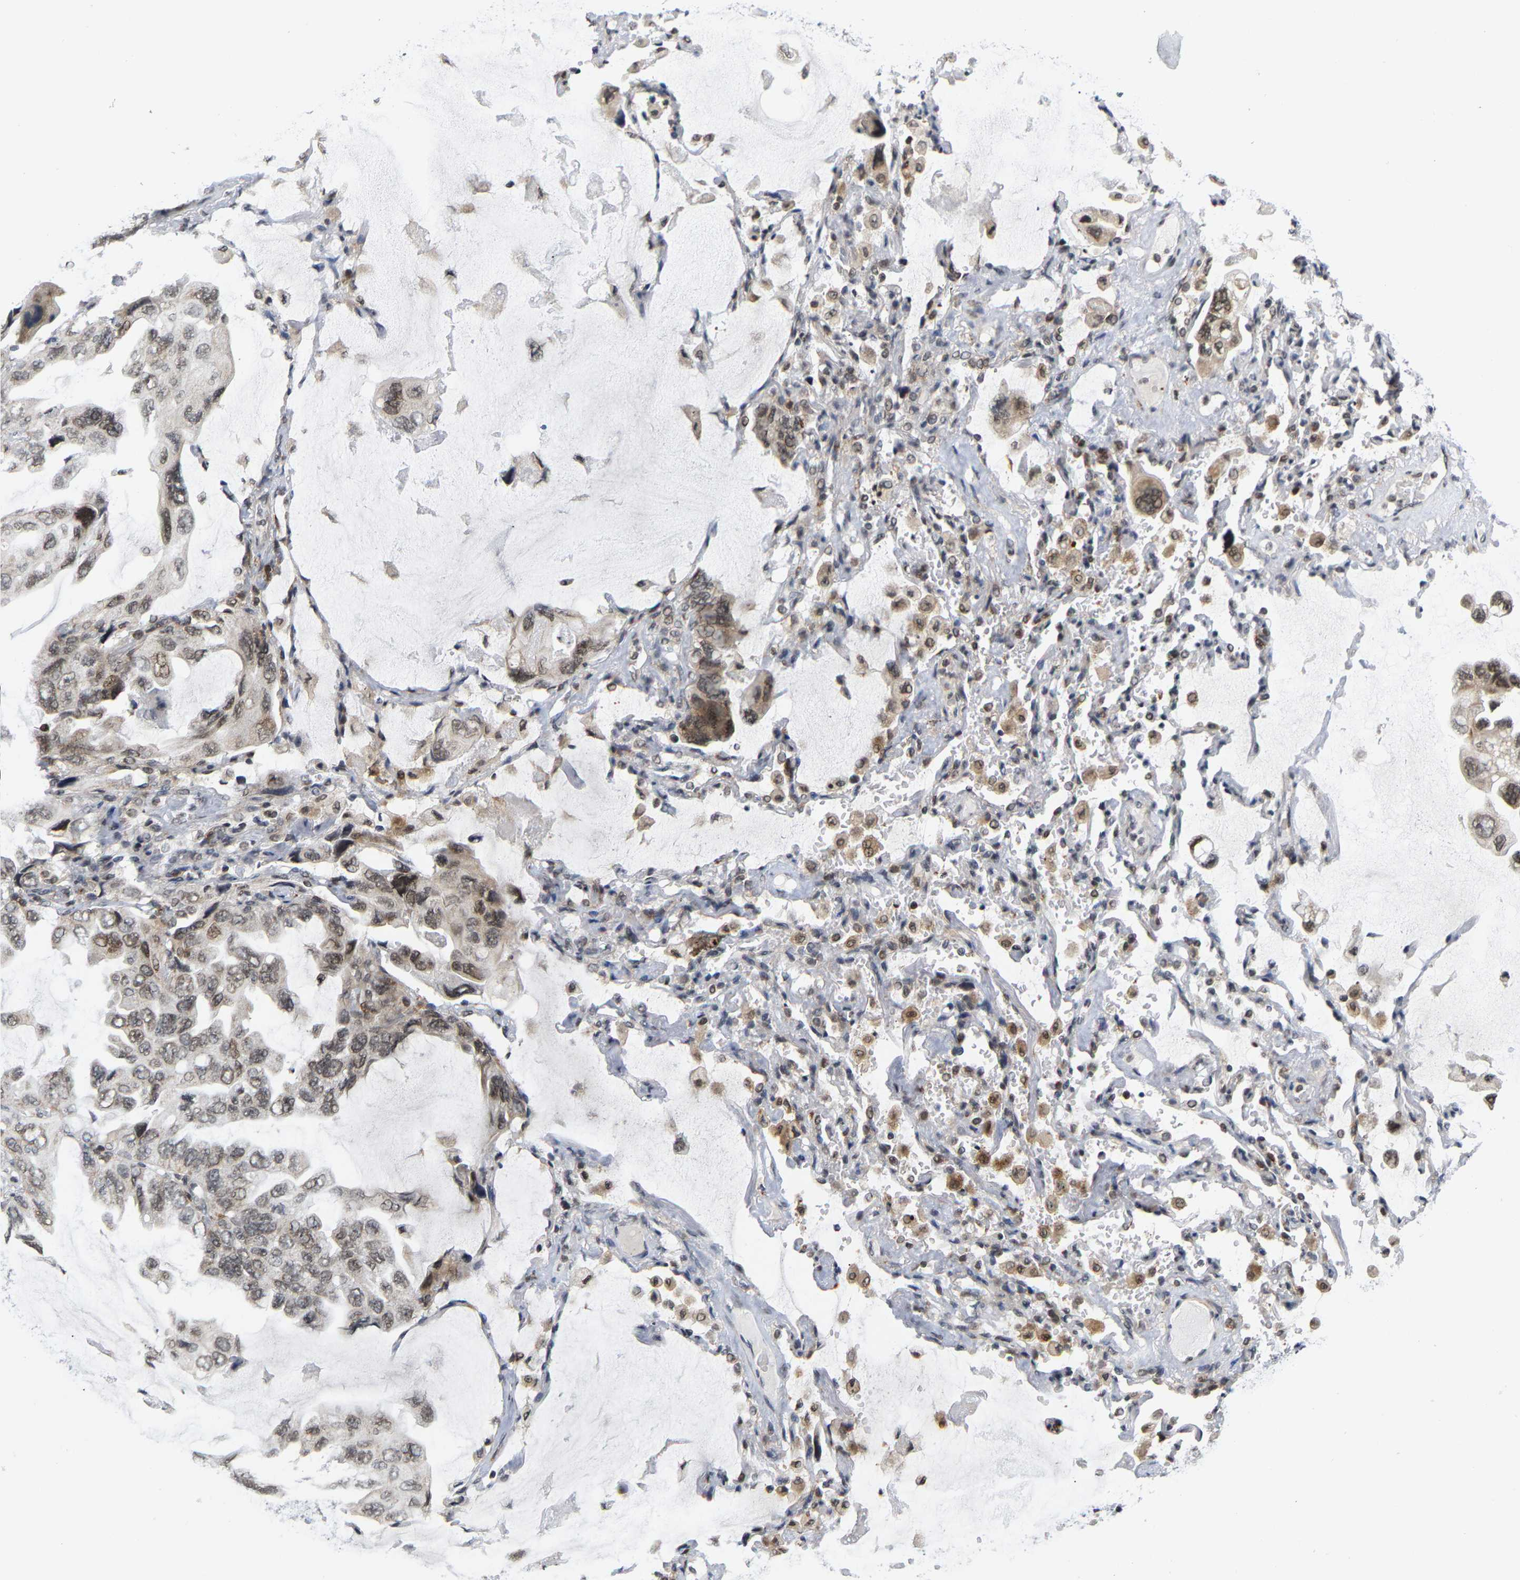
{"staining": {"intensity": "weak", "quantity": ">75%", "location": "nuclear"}, "tissue": "lung cancer", "cell_type": "Tumor cells", "image_type": "cancer", "snomed": [{"axis": "morphology", "description": "Squamous cell carcinoma, NOS"}, {"axis": "topography", "description": "Lung"}], "caption": "This image demonstrates lung cancer (squamous cell carcinoma) stained with IHC to label a protein in brown. The nuclear of tumor cells show weak positivity for the protein. Nuclei are counter-stained blue.", "gene": "ANKRD6", "patient": {"sex": "female", "age": 73}}